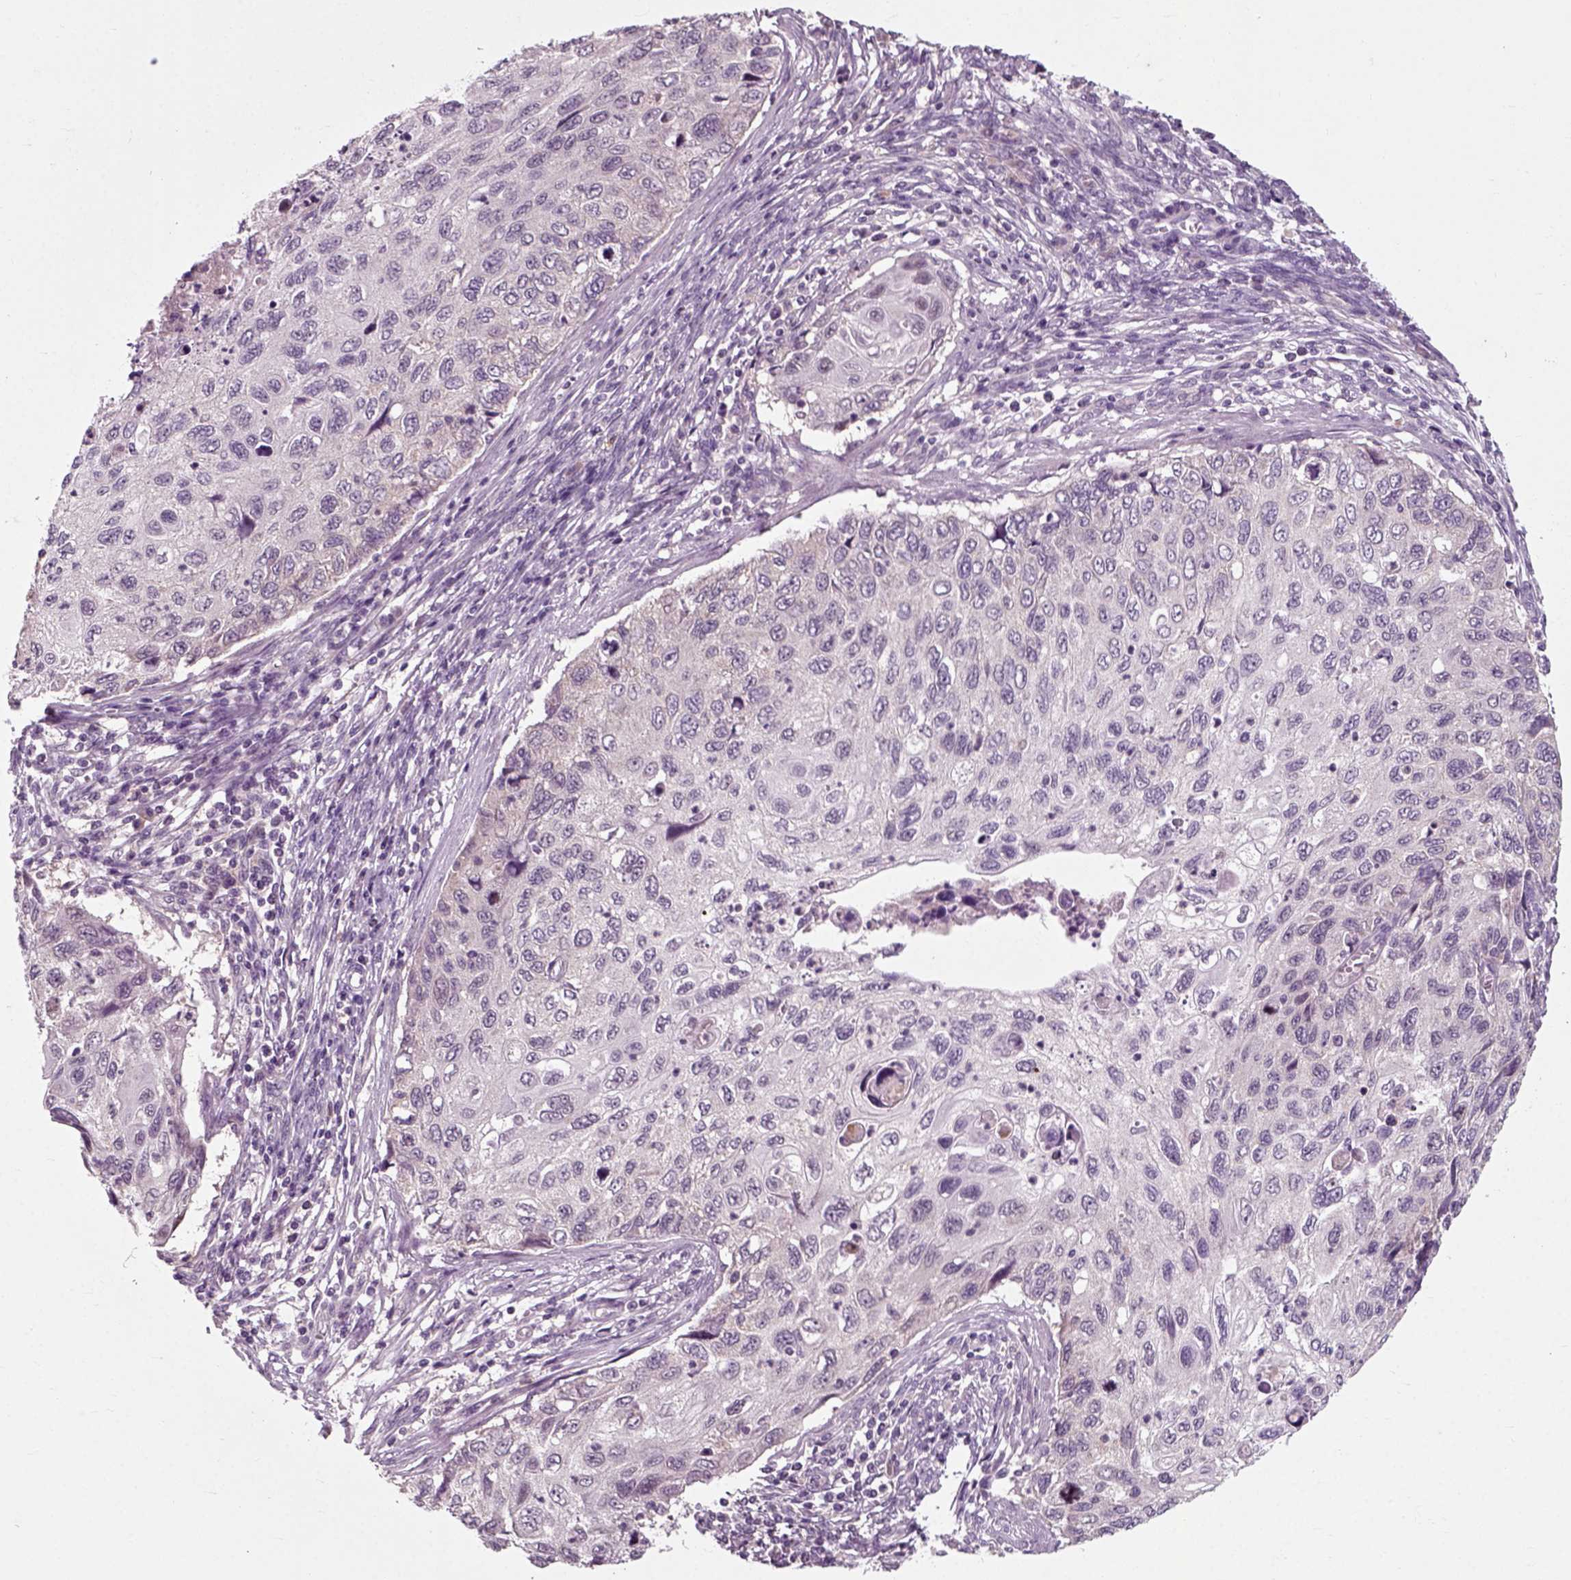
{"staining": {"intensity": "negative", "quantity": "none", "location": "none"}, "tissue": "cervical cancer", "cell_type": "Tumor cells", "image_type": "cancer", "snomed": [{"axis": "morphology", "description": "Squamous cell carcinoma, NOS"}, {"axis": "topography", "description": "Cervix"}], "caption": "Immunohistochemistry (IHC) micrograph of neoplastic tissue: squamous cell carcinoma (cervical) stained with DAB shows no significant protein staining in tumor cells.", "gene": "RND2", "patient": {"sex": "female", "age": 70}}